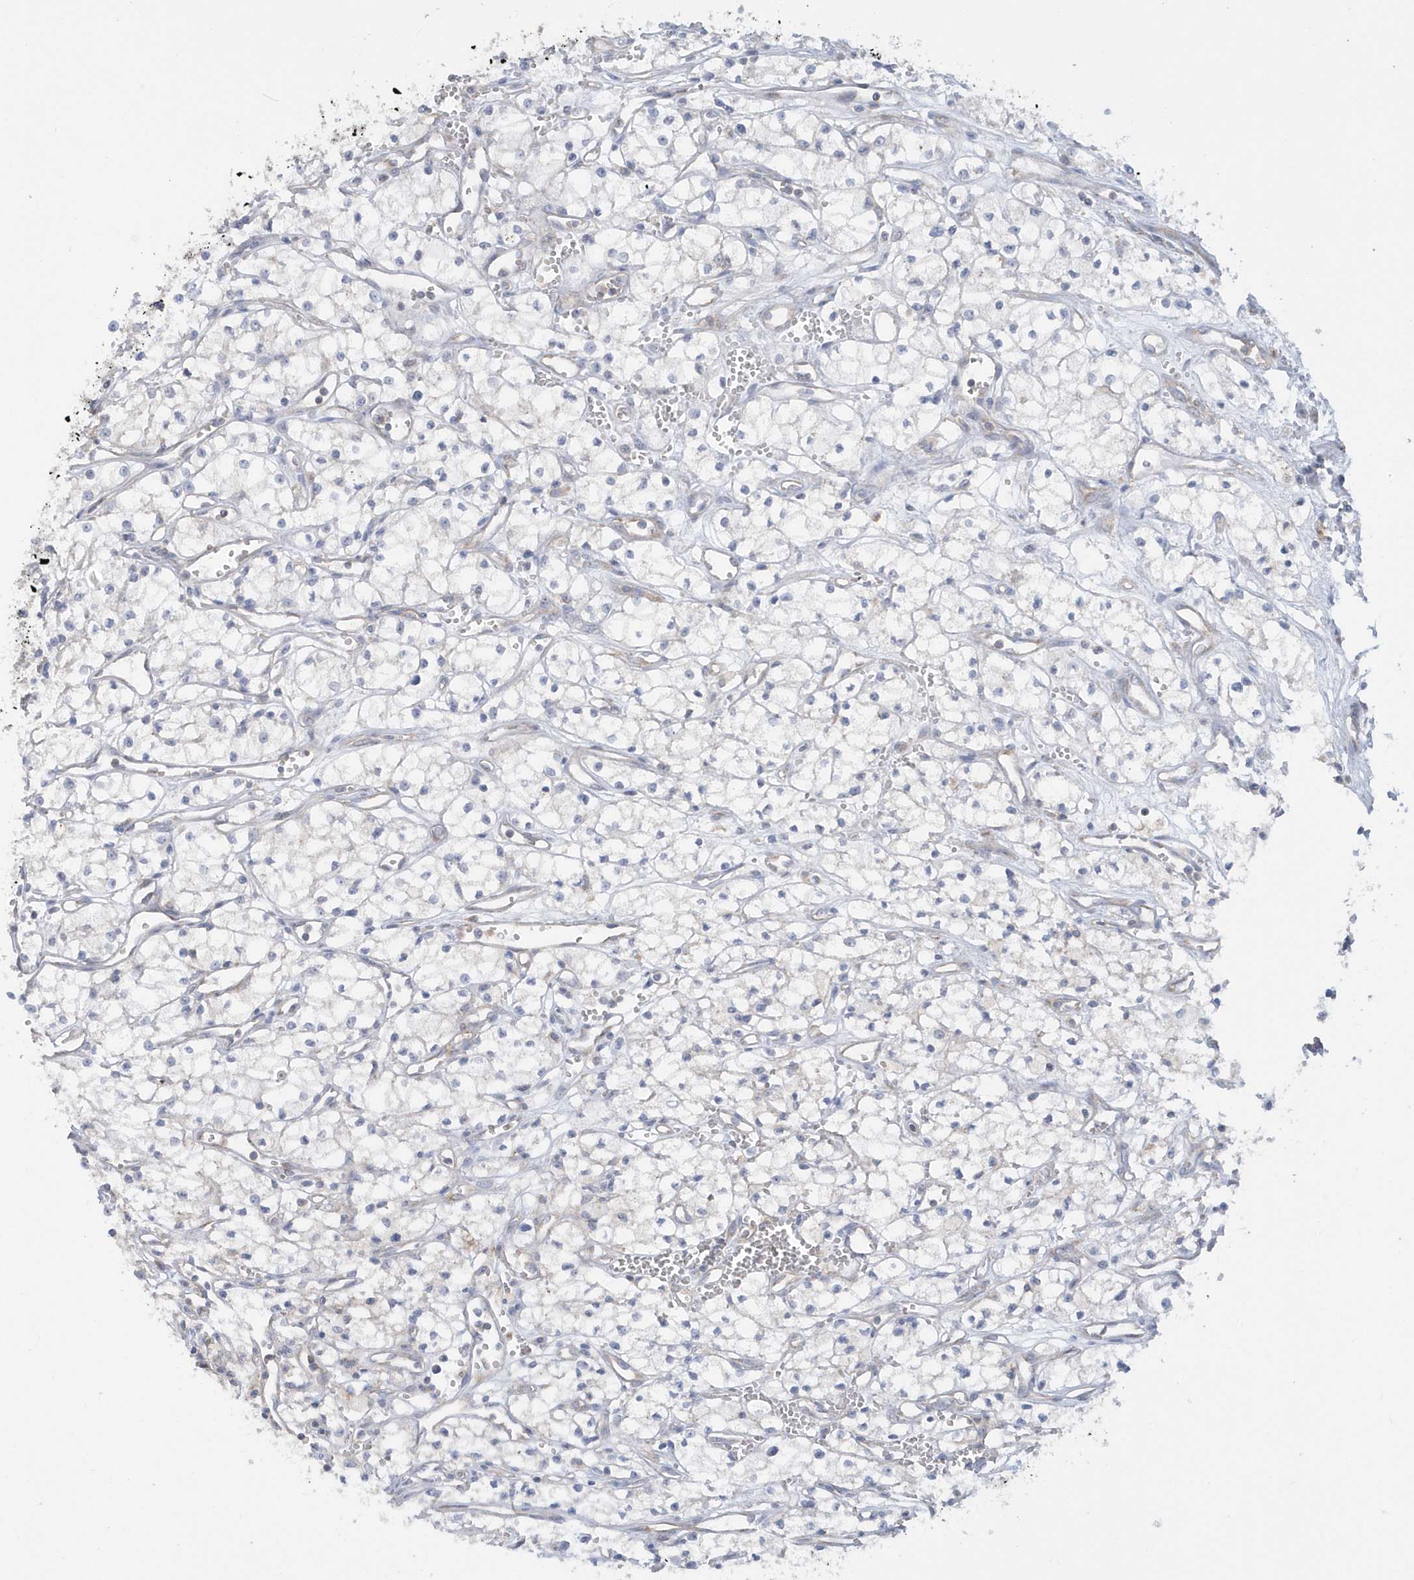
{"staining": {"intensity": "negative", "quantity": "none", "location": "none"}, "tissue": "renal cancer", "cell_type": "Tumor cells", "image_type": "cancer", "snomed": [{"axis": "morphology", "description": "Adenocarcinoma, NOS"}, {"axis": "topography", "description": "Kidney"}], "caption": "The photomicrograph demonstrates no staining of tumor cells in adenocarcinoma (renal).", "gene": "EIF3C", "patient": {"sex": "male", "age": 59}}